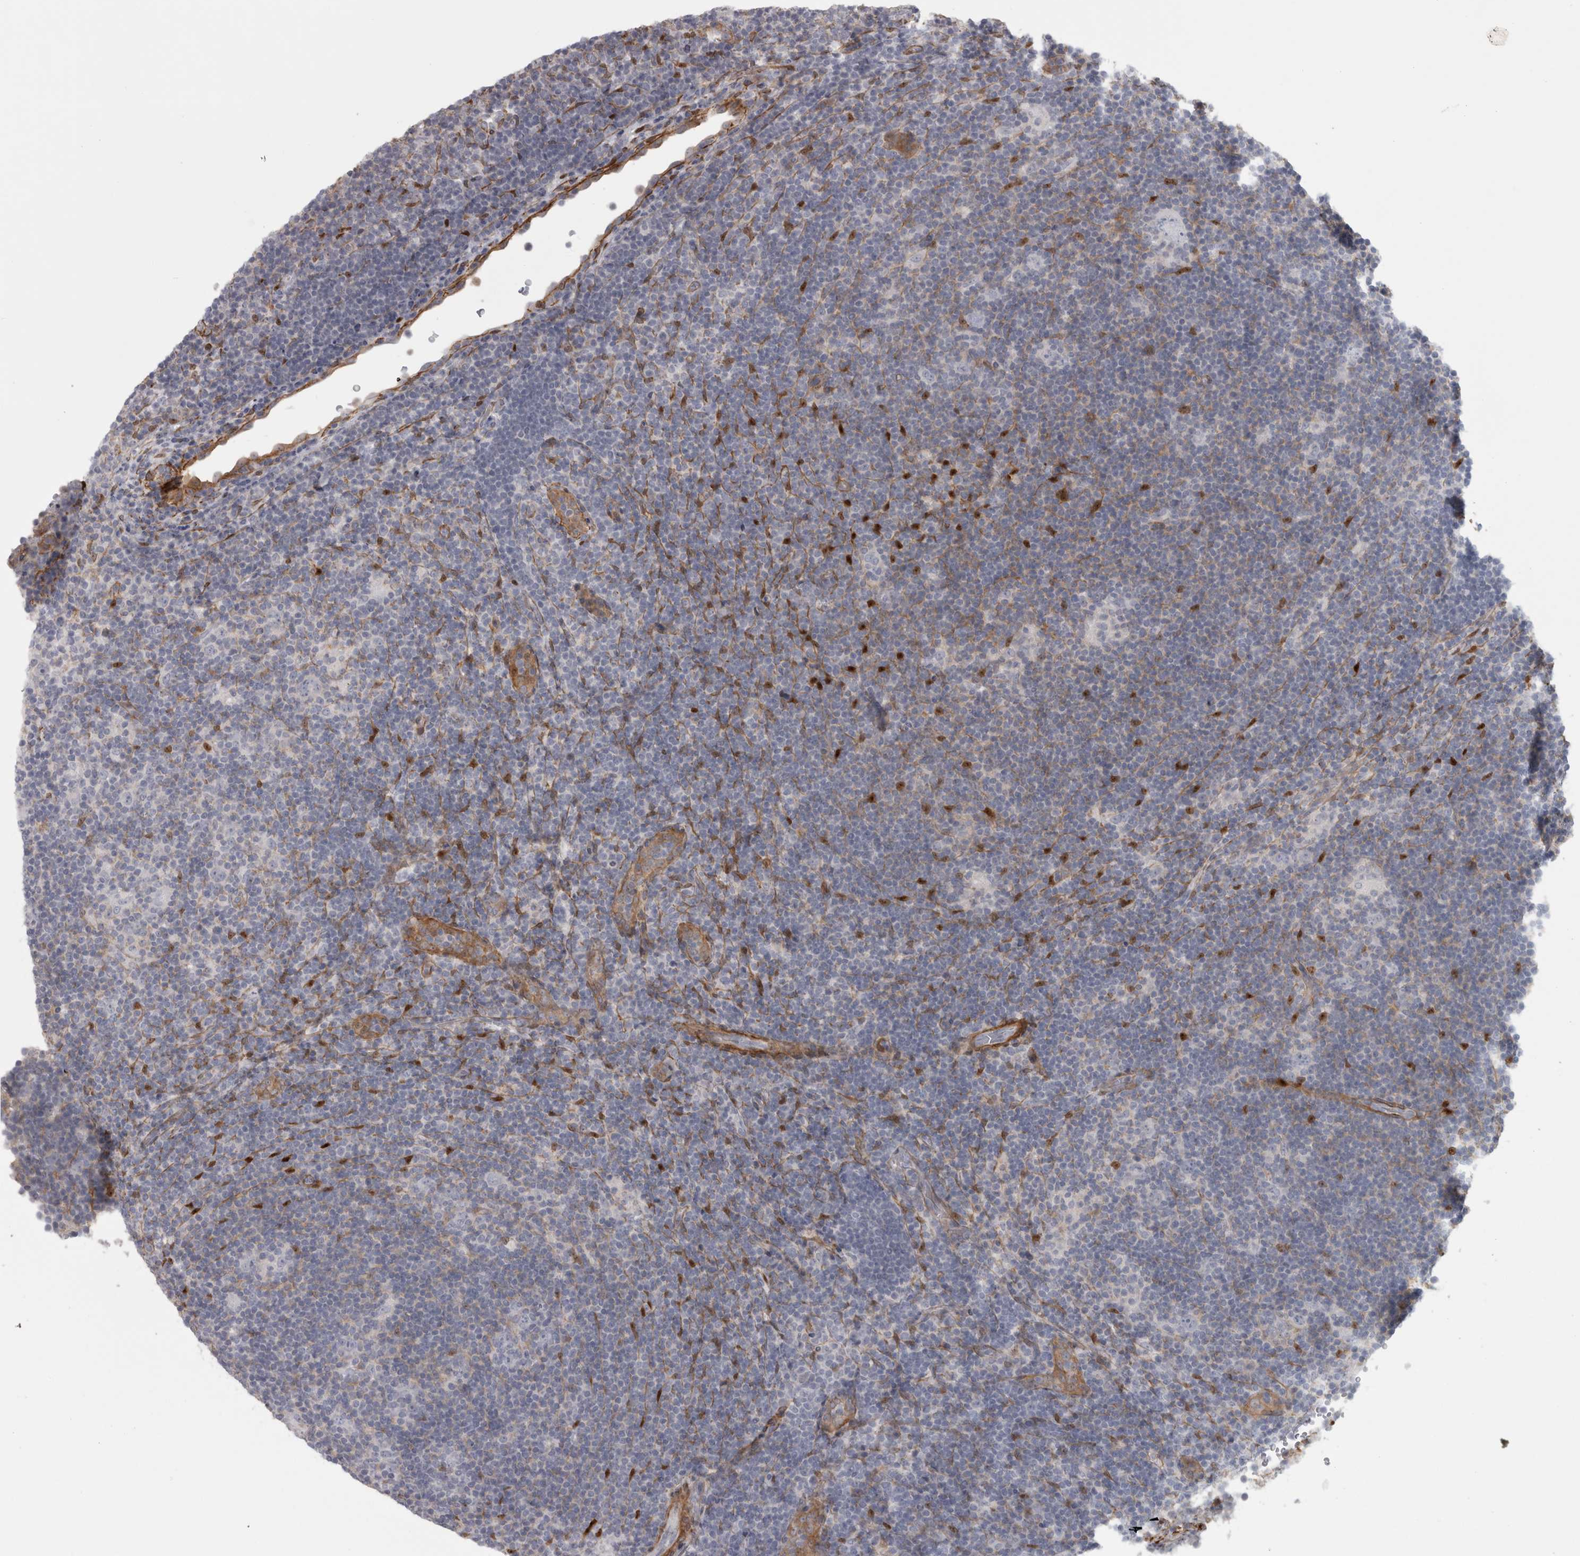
{"staining": {"intensity": "negative", "quantity": "none", "location": "none"}, "tissue": "lymphoma", "cell_type": "Tumor cells", "image_type": "cancer", "snomed": [{"axis": "morphology", "description": "Hodgkin's disease, NOS"}, {"axis": "topography", "description": "Lymph node"}], "caption": "Protein analysis of Hodgkin's disease shows no significant staining in tumor cells.", "gene": "PPP1R12B", "patient": {"sex": "female", "age": 57}}